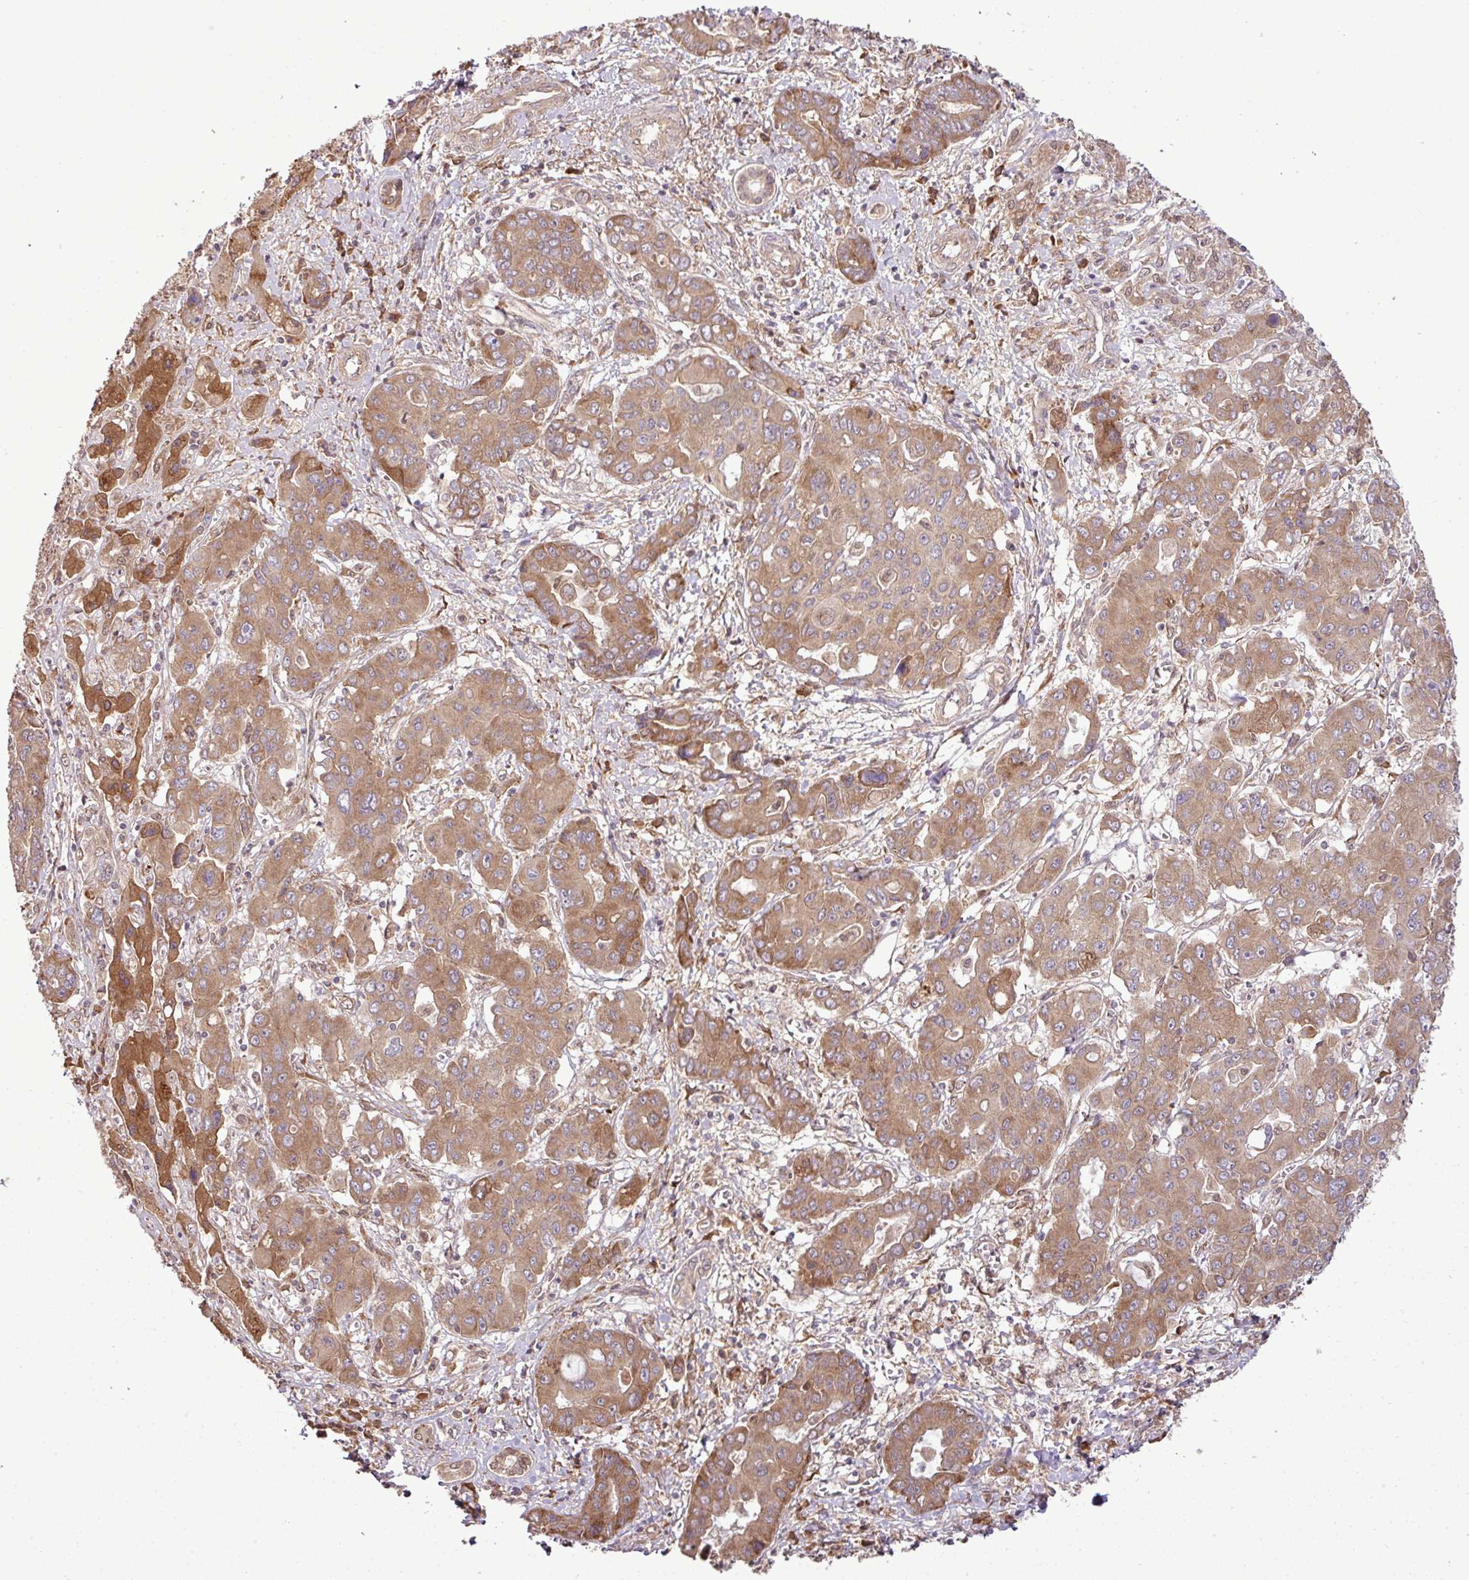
{"staining": {"intensity": "moderate", "quantity": ">75%", "location": "cytoplasmic/membranous"}, "tissue": "liver cancer", "cell_type": "Tumor cells", "image_type": "cancer", "snomed": [{"axis": "morphology", "description": "Cholangiocarcinoma"}, {"axis": "topography", "description": "Liver"}], "caption": "Liver cancer stained with immunohistochemistry (IHC) shows moderate cytoplasmic/membranous staining in approximately >75% of tumor cells.", "gene": "DNAAF4", "patient": {"sex": "male", "age": 67}}